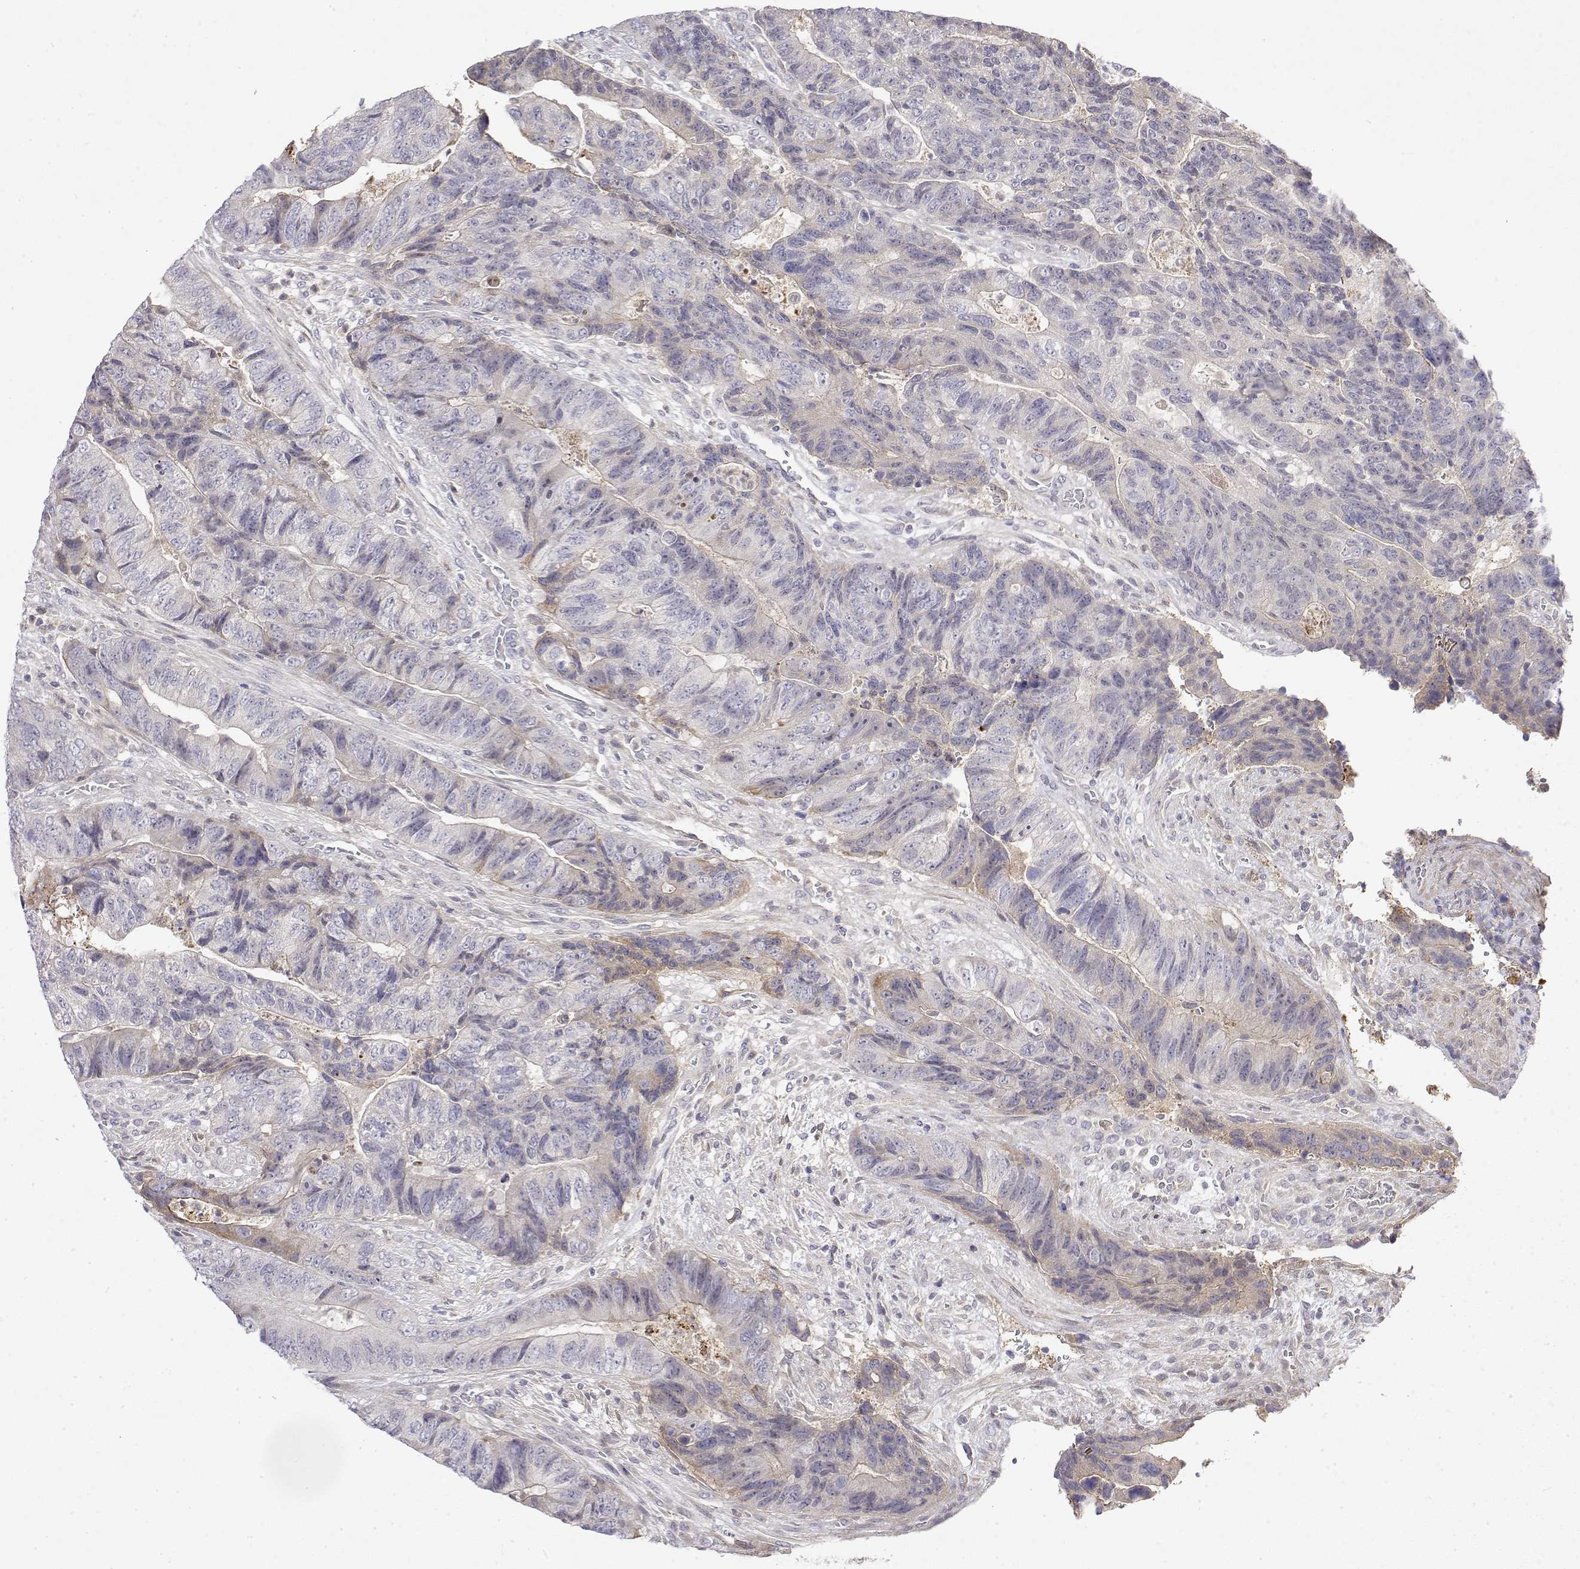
{"staining": {"intensity": "negative", "quantity": "none", "location": "none"}, "tissue": "colorectal cancer", "cell_type": "Tumor cells", "image_type": "cancer", "snomed": [{"axis": "morphology", "description": "Normal tissue, NOS"}, {"axis": "morphology", "description": "Adenocarcinoma, NOS"}, {"axis": "topography", "description": "Colon"}], "caption": "High magnification brightfield microscopy of colorectal cancer stained with DAB (3,3'-diaminobenzidine) (brown) and counterstained with hematoxylin (blue): tumor cells show no significant expression.", "gene": "IGFBP4", "patient": {"sex": "female", "age": 48}}